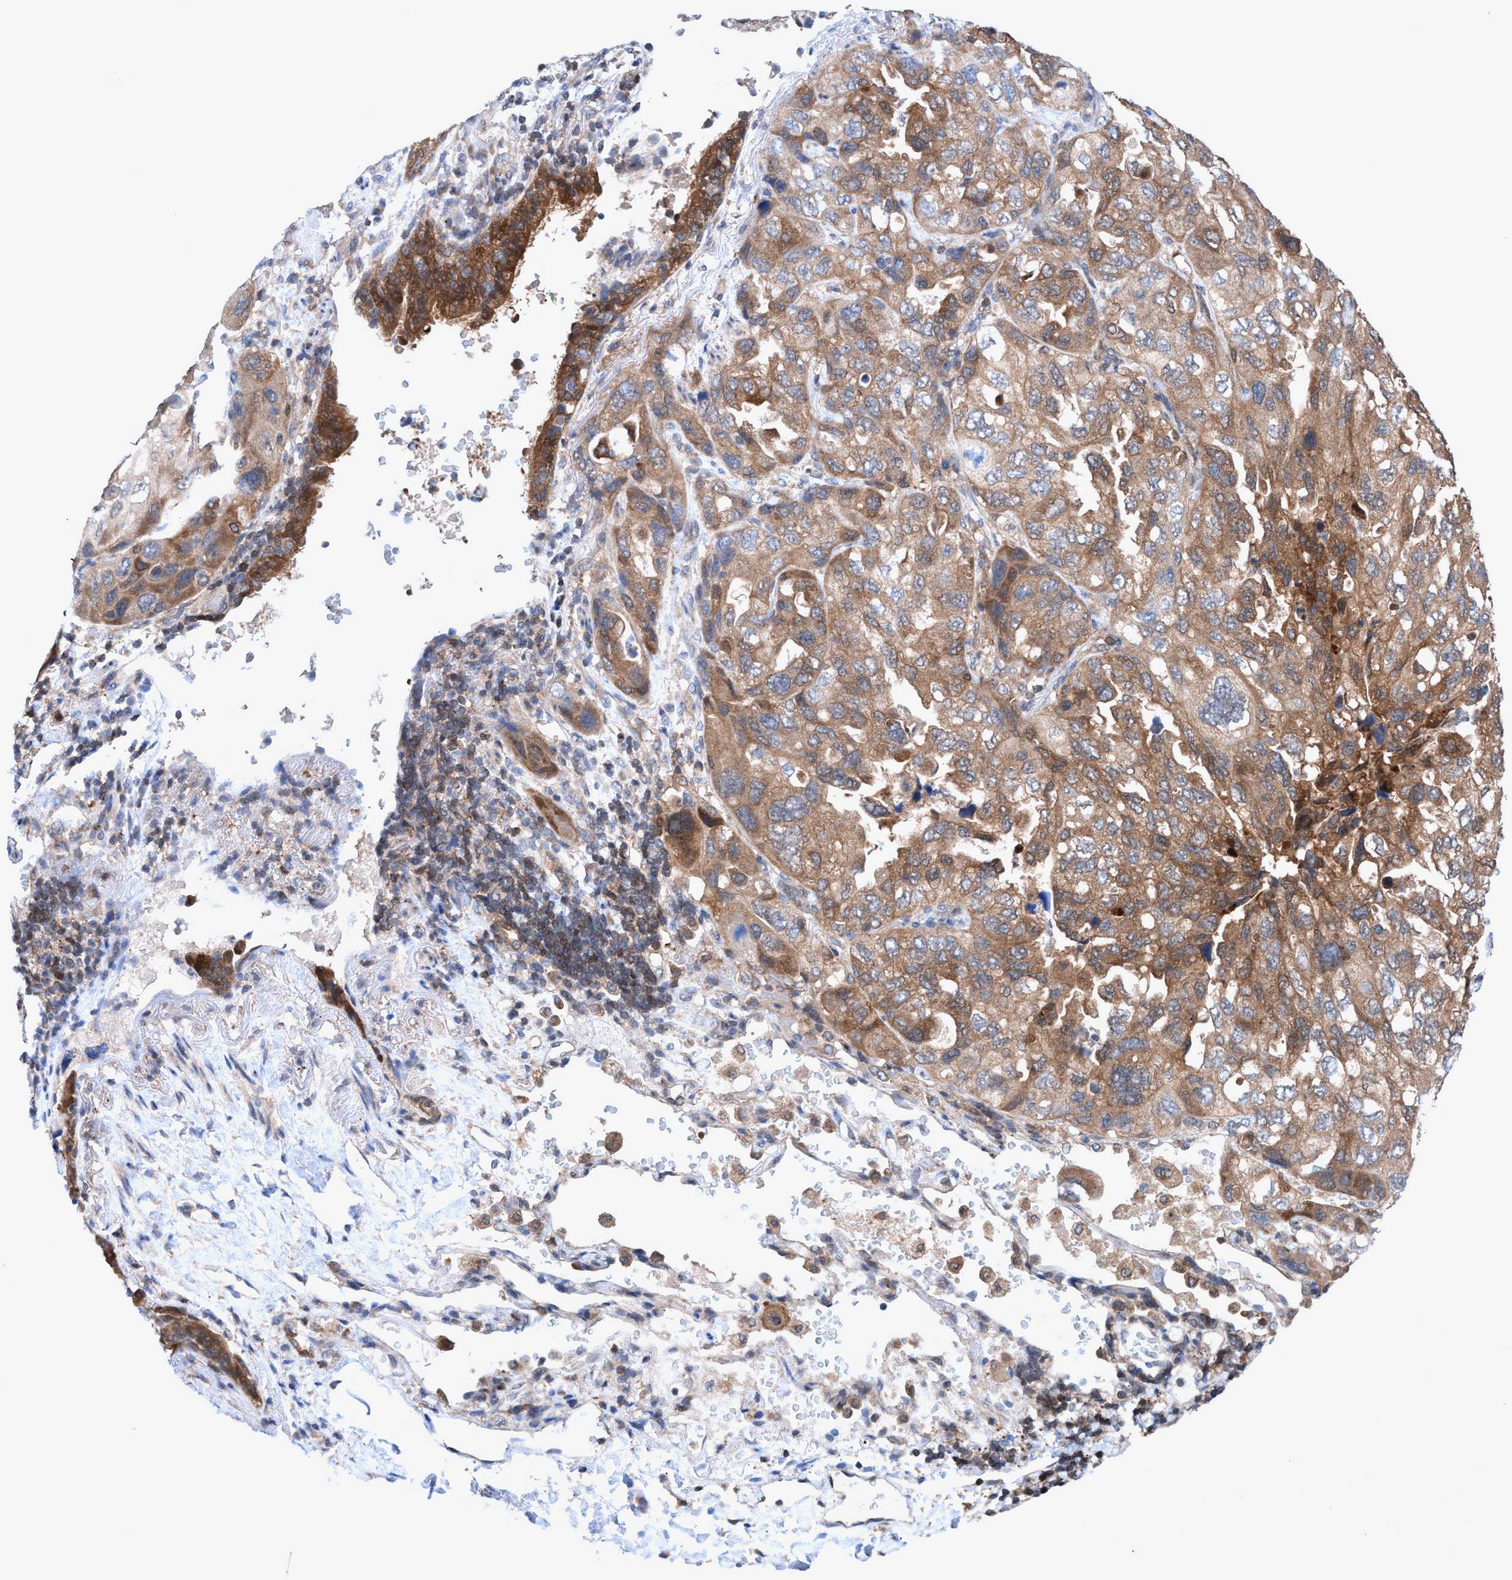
{"staining": {"intensity": "moderate", "quantity": ">75%", "location": "cytoplasmic/membranous"}, "tissue": "lung cancer", "cell_type": "Tumor cells", "image_type": "cancer", "snomed": [{"axis": "morphology", "description": "Squamous cell carcinoma, NOS"}, {"axis": "topography", "description": "Lung"}], "caption": "About >75% of tumor cells in human squamous cell carcinoma (lung) show moderate cytoplasmic/membranous protein positivity as visualized by brown immunohistochemical staining.", "gene": "GLOD4", "patient": {"sex": "female", "age": 73}}